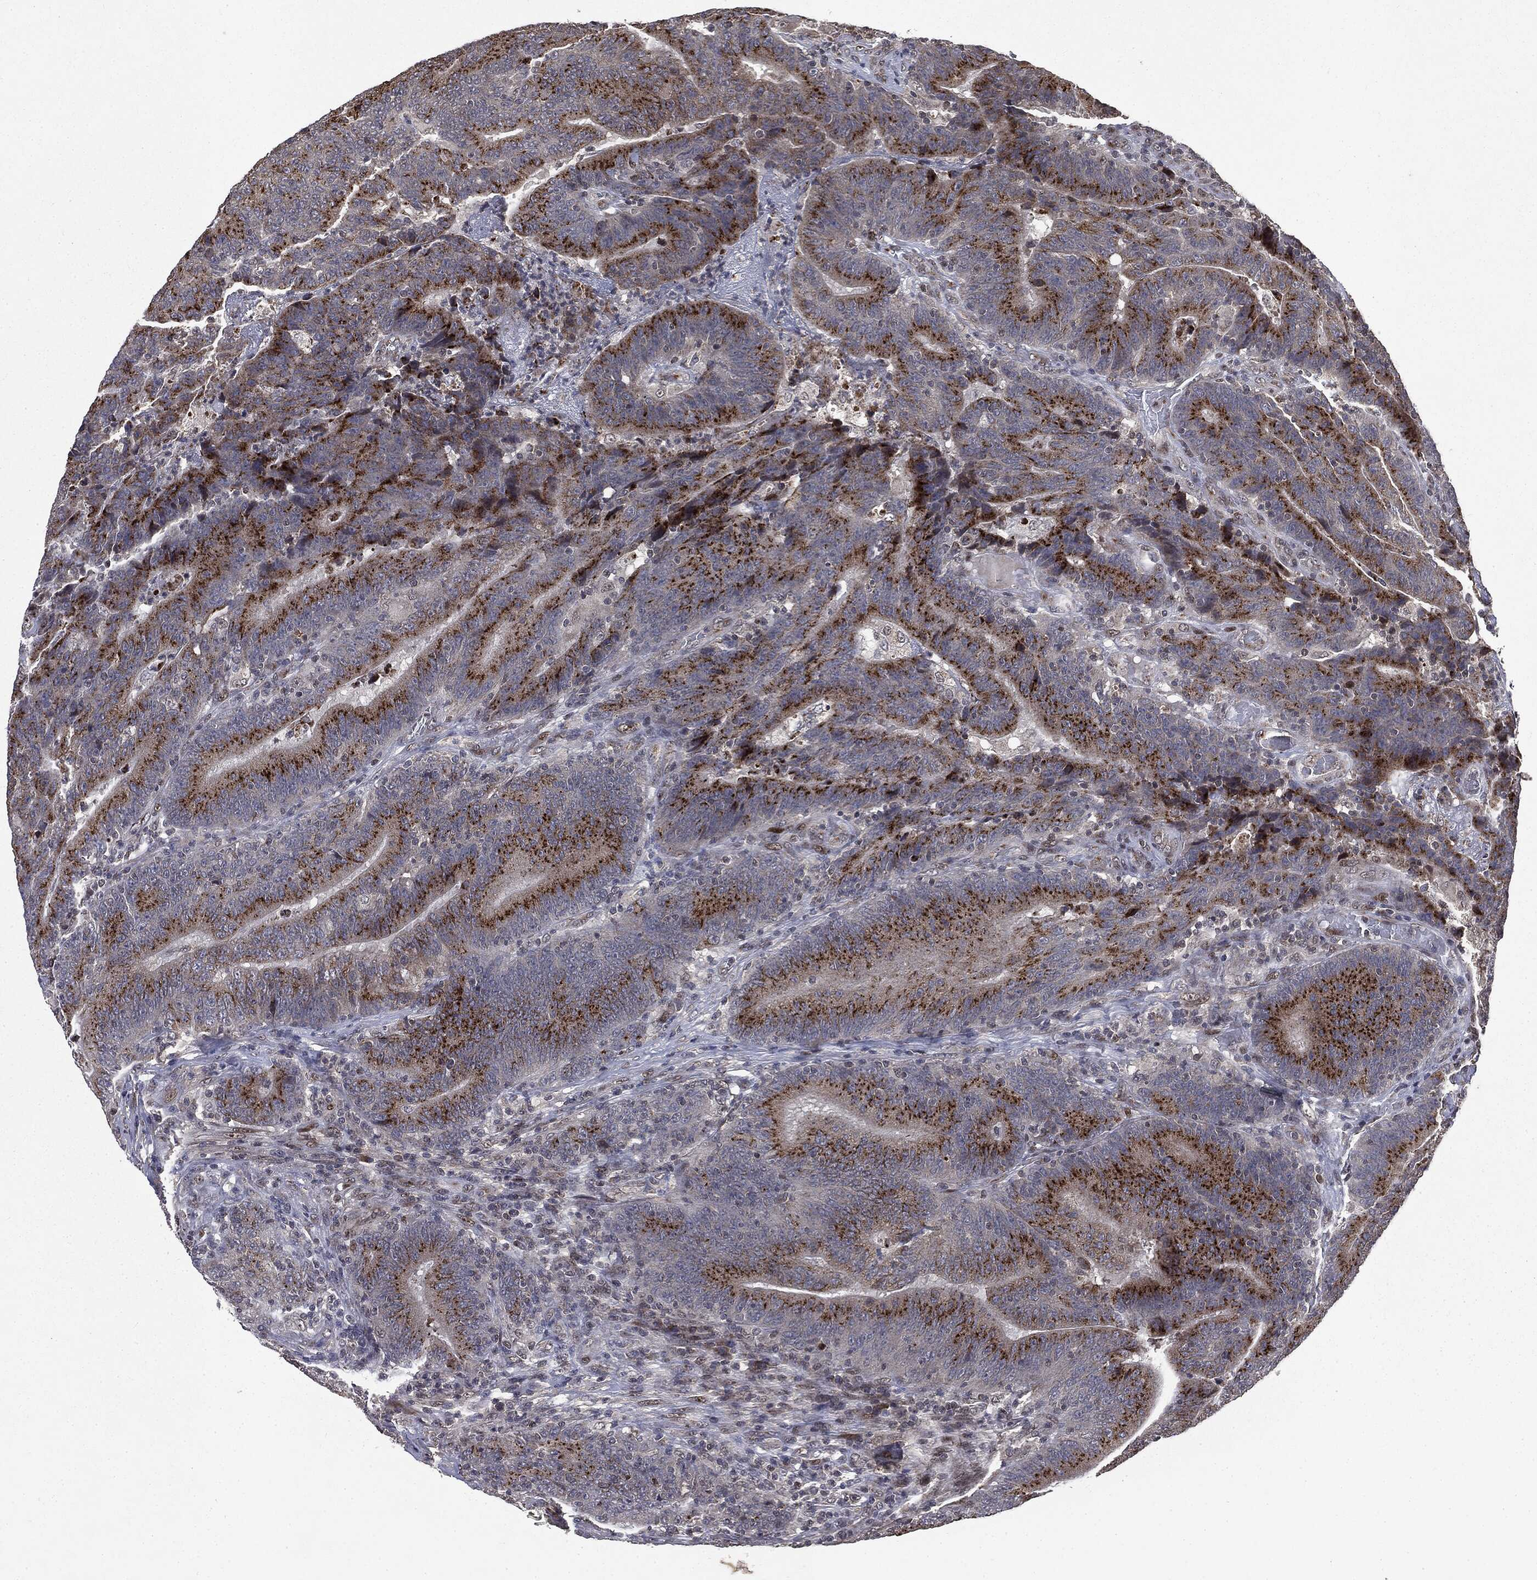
{"staining": {"intensity": "strong", "quantity": ">75%", "location": "cytoplasmic/membranous"}, "tissue": "colorectal cancer", "cell_type": "Tumor cells", "image_type": "cancer", "snomed": [{"axis": "morphology", "description": "Adenocarcinoma, NOS"}, {"axis": "topography", "description": "Colon"}], "caption": "Colorectal cancer (adenocarcinoma) was stained to show a protein in brown. There is high levels of strong cytoplasmic/membranous staining in approximately >75% of tumor cells. Nuclei are stained in blue.", "gene": "PLPPR2", "patient": {"sex": "female", "age": 75}}